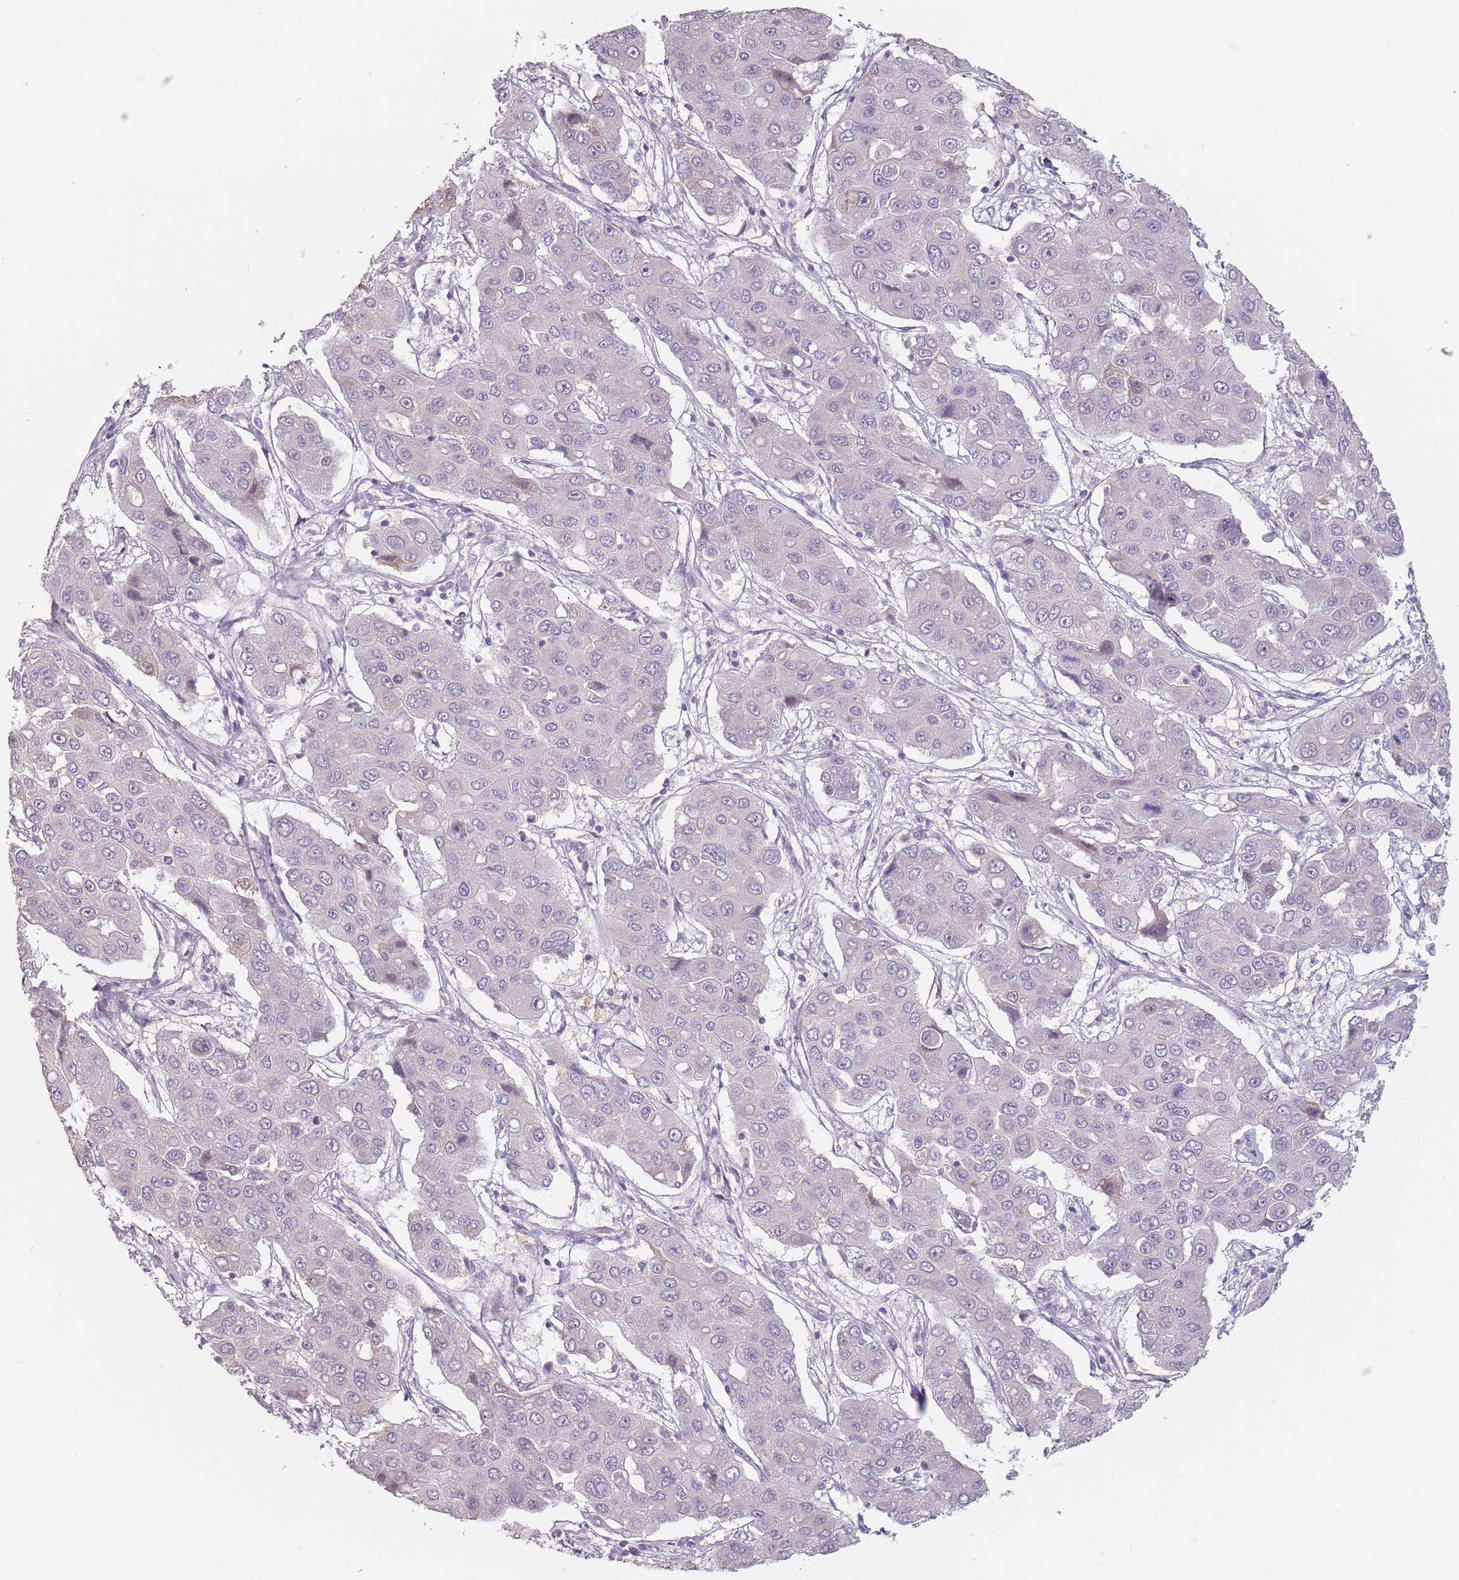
{"staining": {"intensity": "negative", "quantity": "none", "location": "none"}, "tissue": "liver cancer", "cell_type": "Tumor cells", "image_type": "cancer", "snomed": [{"axis": "morphology", "description": "Cholangiocarcinoma"}, {"axis": "topography", "description": "Liver"}], "caption": "DAB (3,3'-diaminobenzidine) immunohistochemical staining of human liver cancer demonstrates no significant positivity in tumor cells.", "gene": "CEP19", "patient": {"sex": "male", "age": 67}}